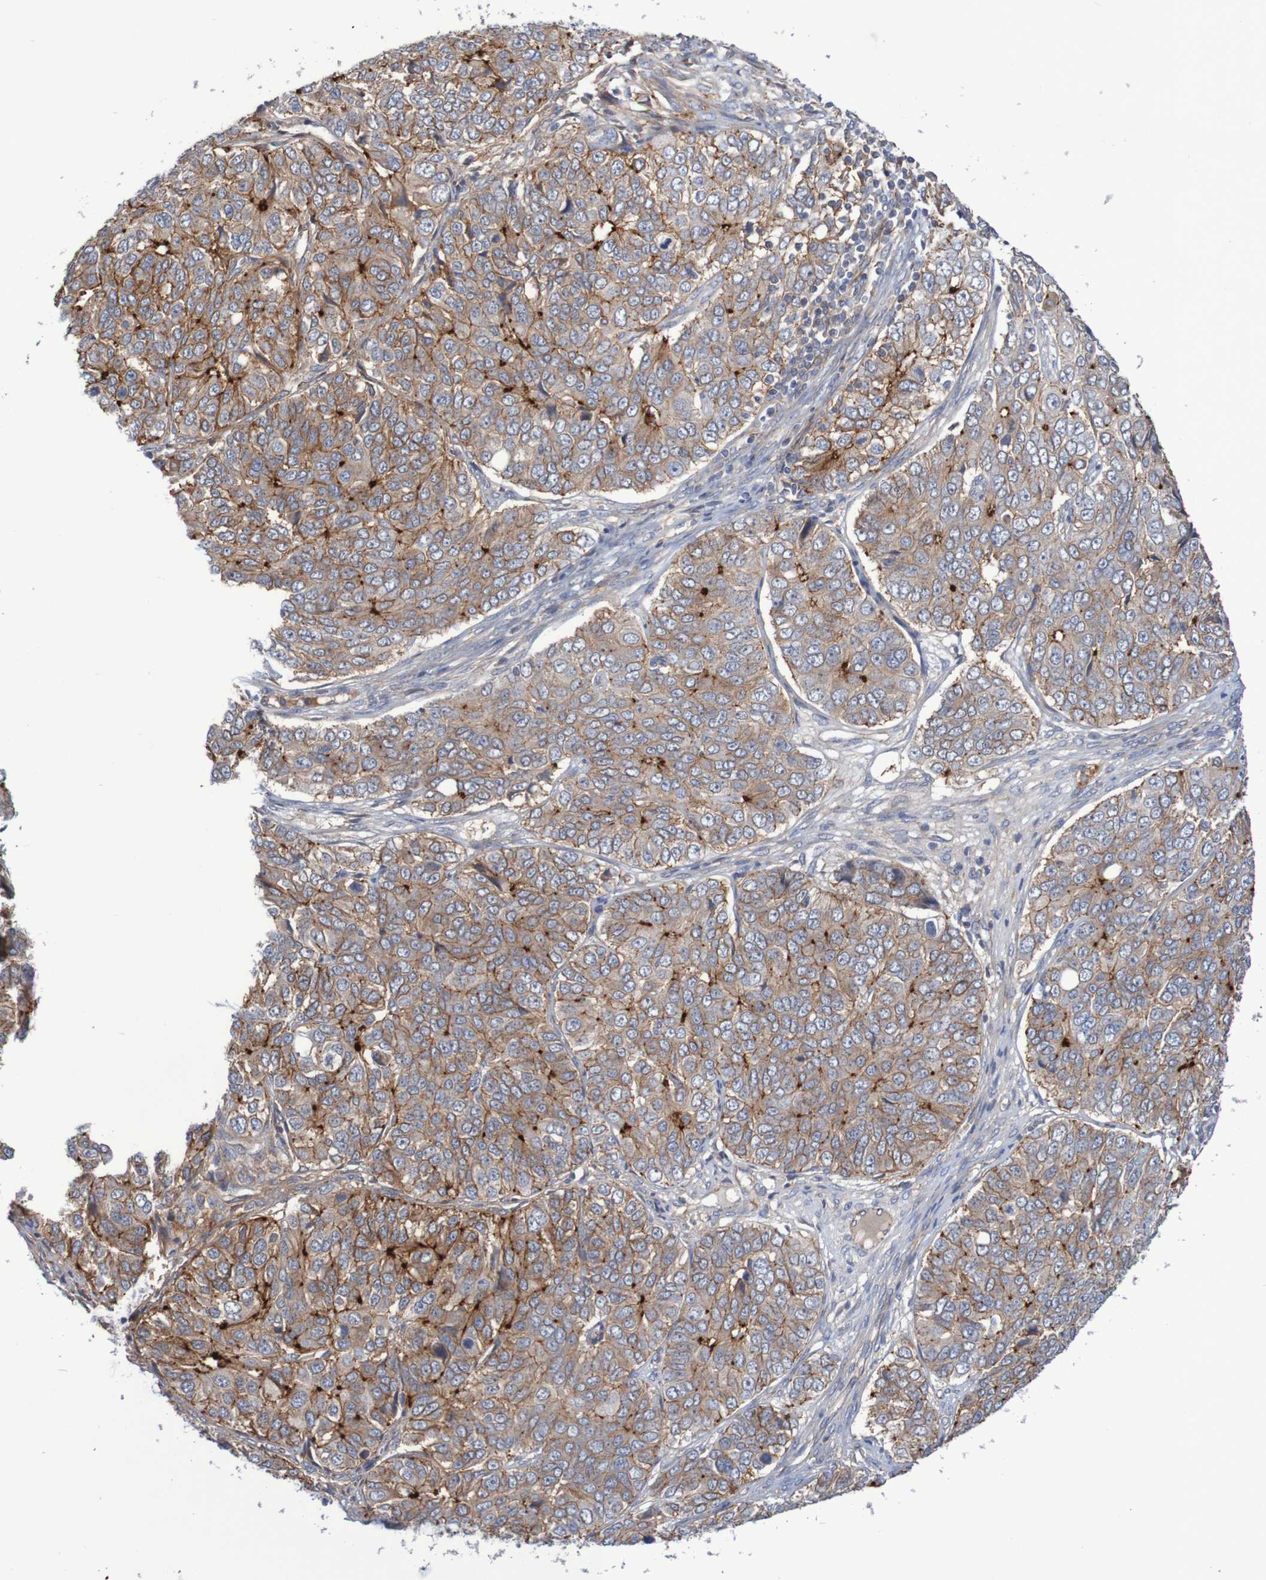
{"staining": {"intensity": "moderate", "quantity": ">75%", "location": "cytoplasmic/membranous"}, "tissue": "ovarian cancer", "cell_type": "Tumor cells", "image_type": "cancer", "snomed": [{"axis": "morphology", "description": "Carcinoma, endometroid"}, {"axis": "topography", "description": "Ovary"}], "caption": "IHC staining of ovarian cancer (endometroid carcinoma), which displays medium levels of moderate cytoplasmic/membranous staining in about >75% of tumor cells indicating moderate cytoplasmic/membranous protein staining. The staining was performed using DAB (brown) for protein detection and nuclei were counterstained in hematoxylin (blue).", "gene": "NECTIN2", "patient": {"sex": "female", "age": 51}}